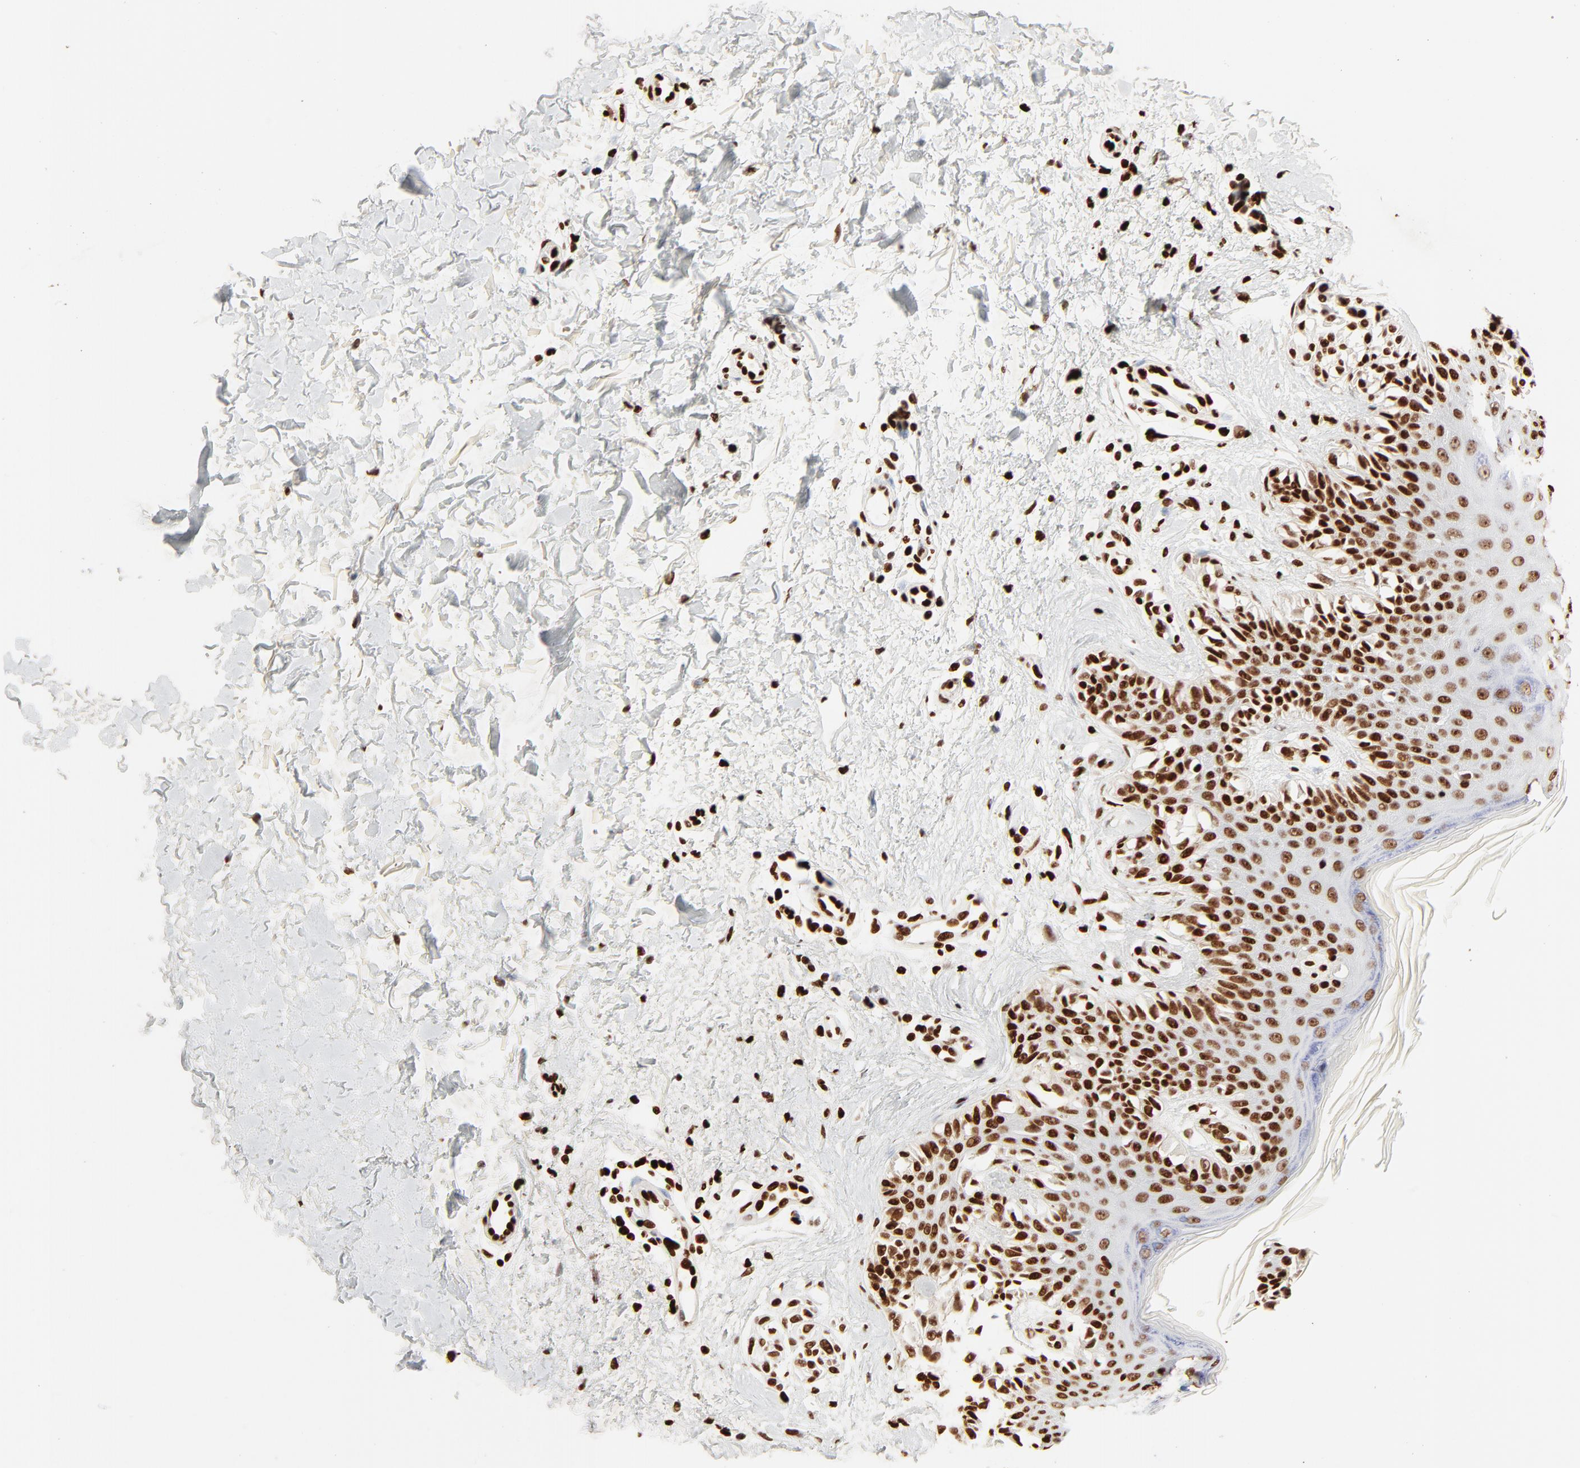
{"staining": {"intensity": "strong", "quantity": ">75%", "location": "nuclear"}, "tissue": "melanoma", "cell_type": "Tumor cells", "image_type": "cancer", "snomed": [{"axis": "morphology", "description": "Normal tissue, NOS"}, {"axis": "morphology", "description": "Malignant melanoma, NOS"}, {"axis": "topography", "description": "Skin"}], "caption": "A high-resolution photomicrograph shows immunohistochemistry (IHC) staining of melanoma, which shows strong nuclear staining in approximately >75% of tumor cells.", "gene": "HMGB2", "patient": {"sex": "male", "age": 83}}